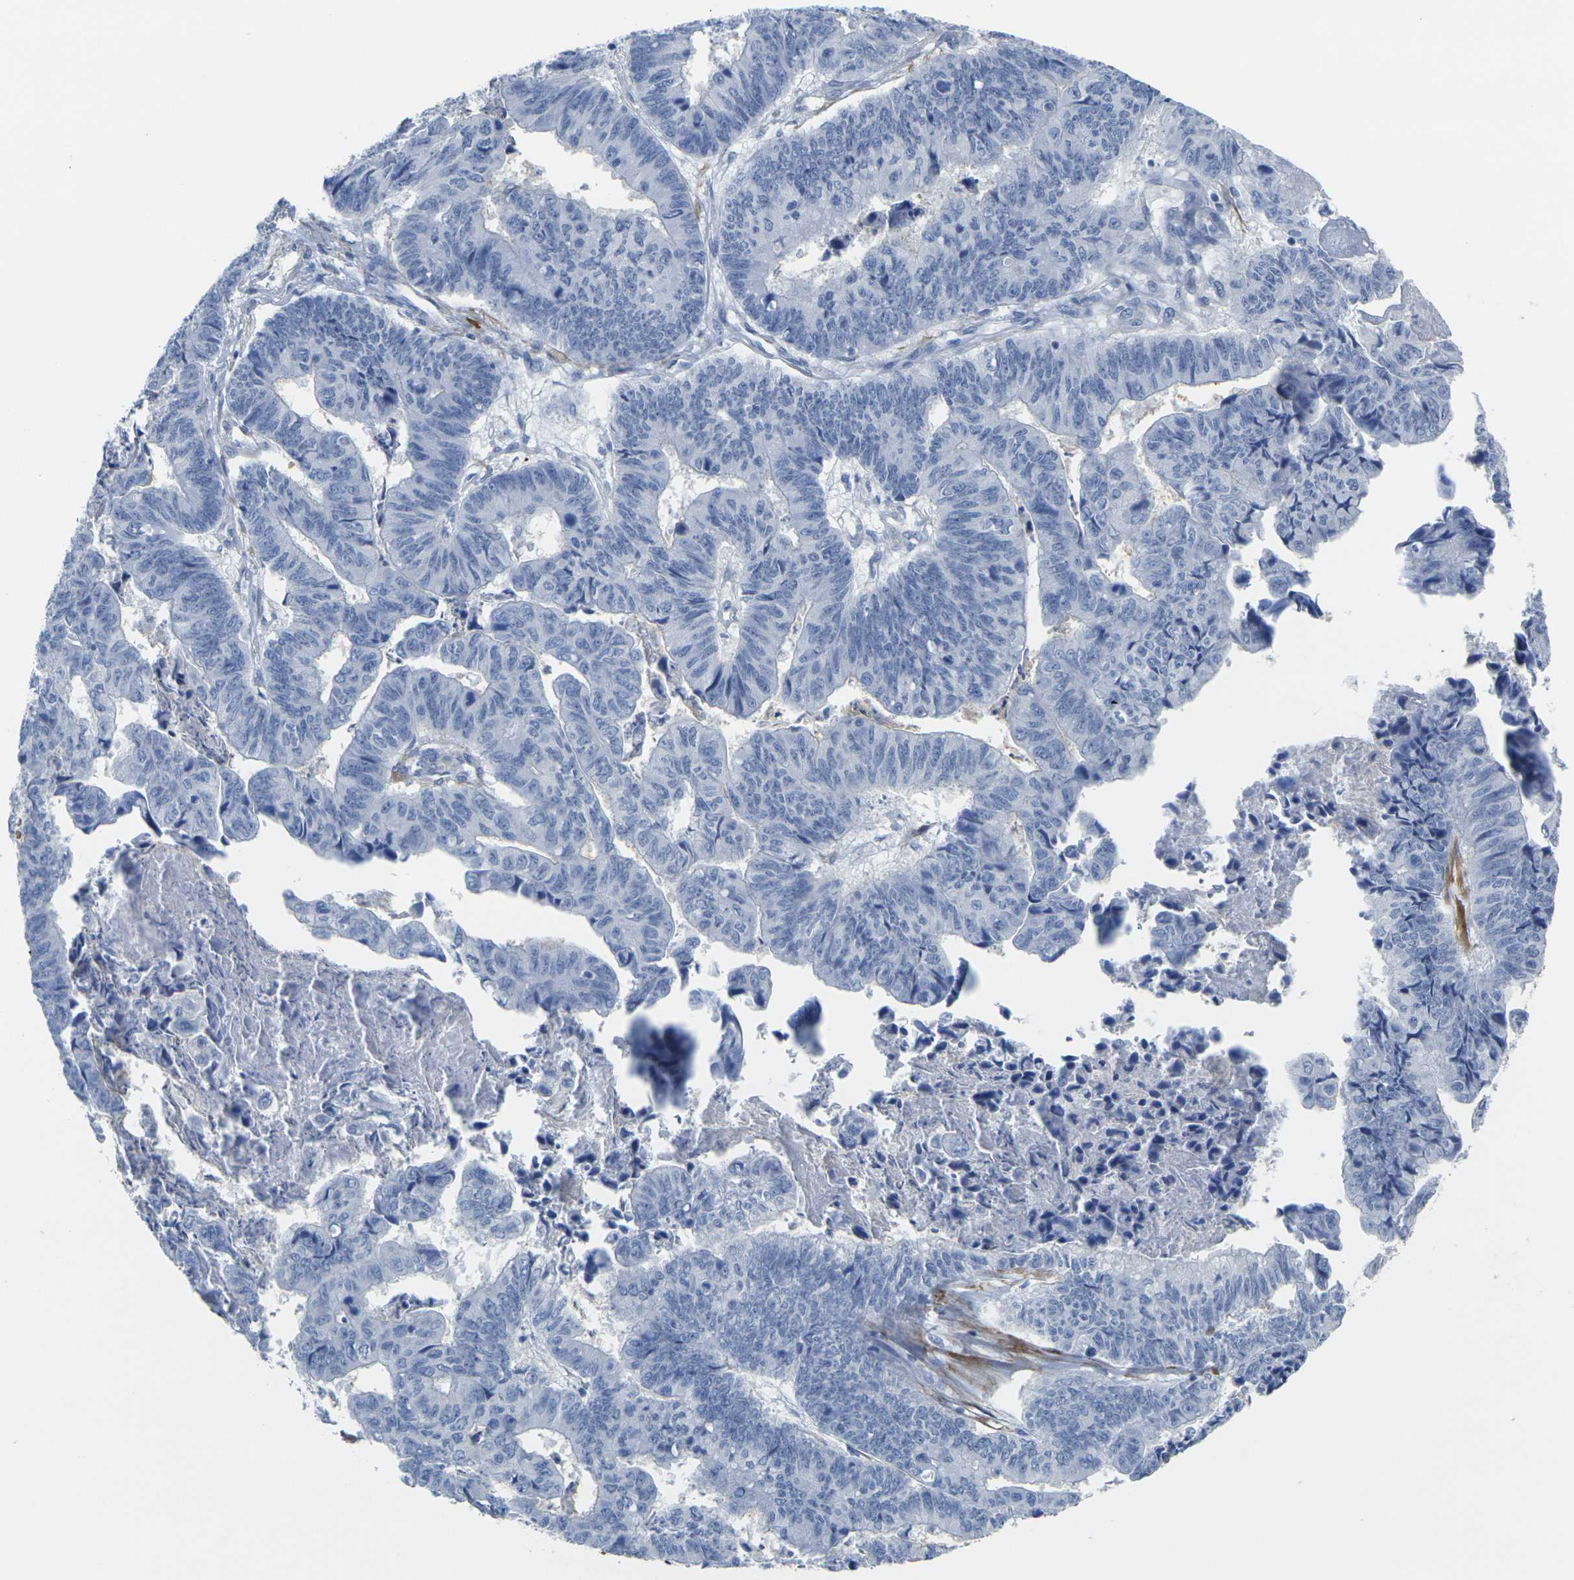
{"staining": {"intensity": "negative", "quantity": "none", "location": "none"}, "tissue": "stomach cancer", "cell_type": "Tumor cells", "image_type": "cancer", "snomed": [{"axis": "morphology", "description": "Adenocarcinoma, NOS"}, {"axis": "topography", "description": "Stomach, lower"}], "caption": "Tumor cells are negative for protein expression in human stomach adenocarcinoma.", "gene": "CNN1", "patient": {"sex": "male", "age": 77}}